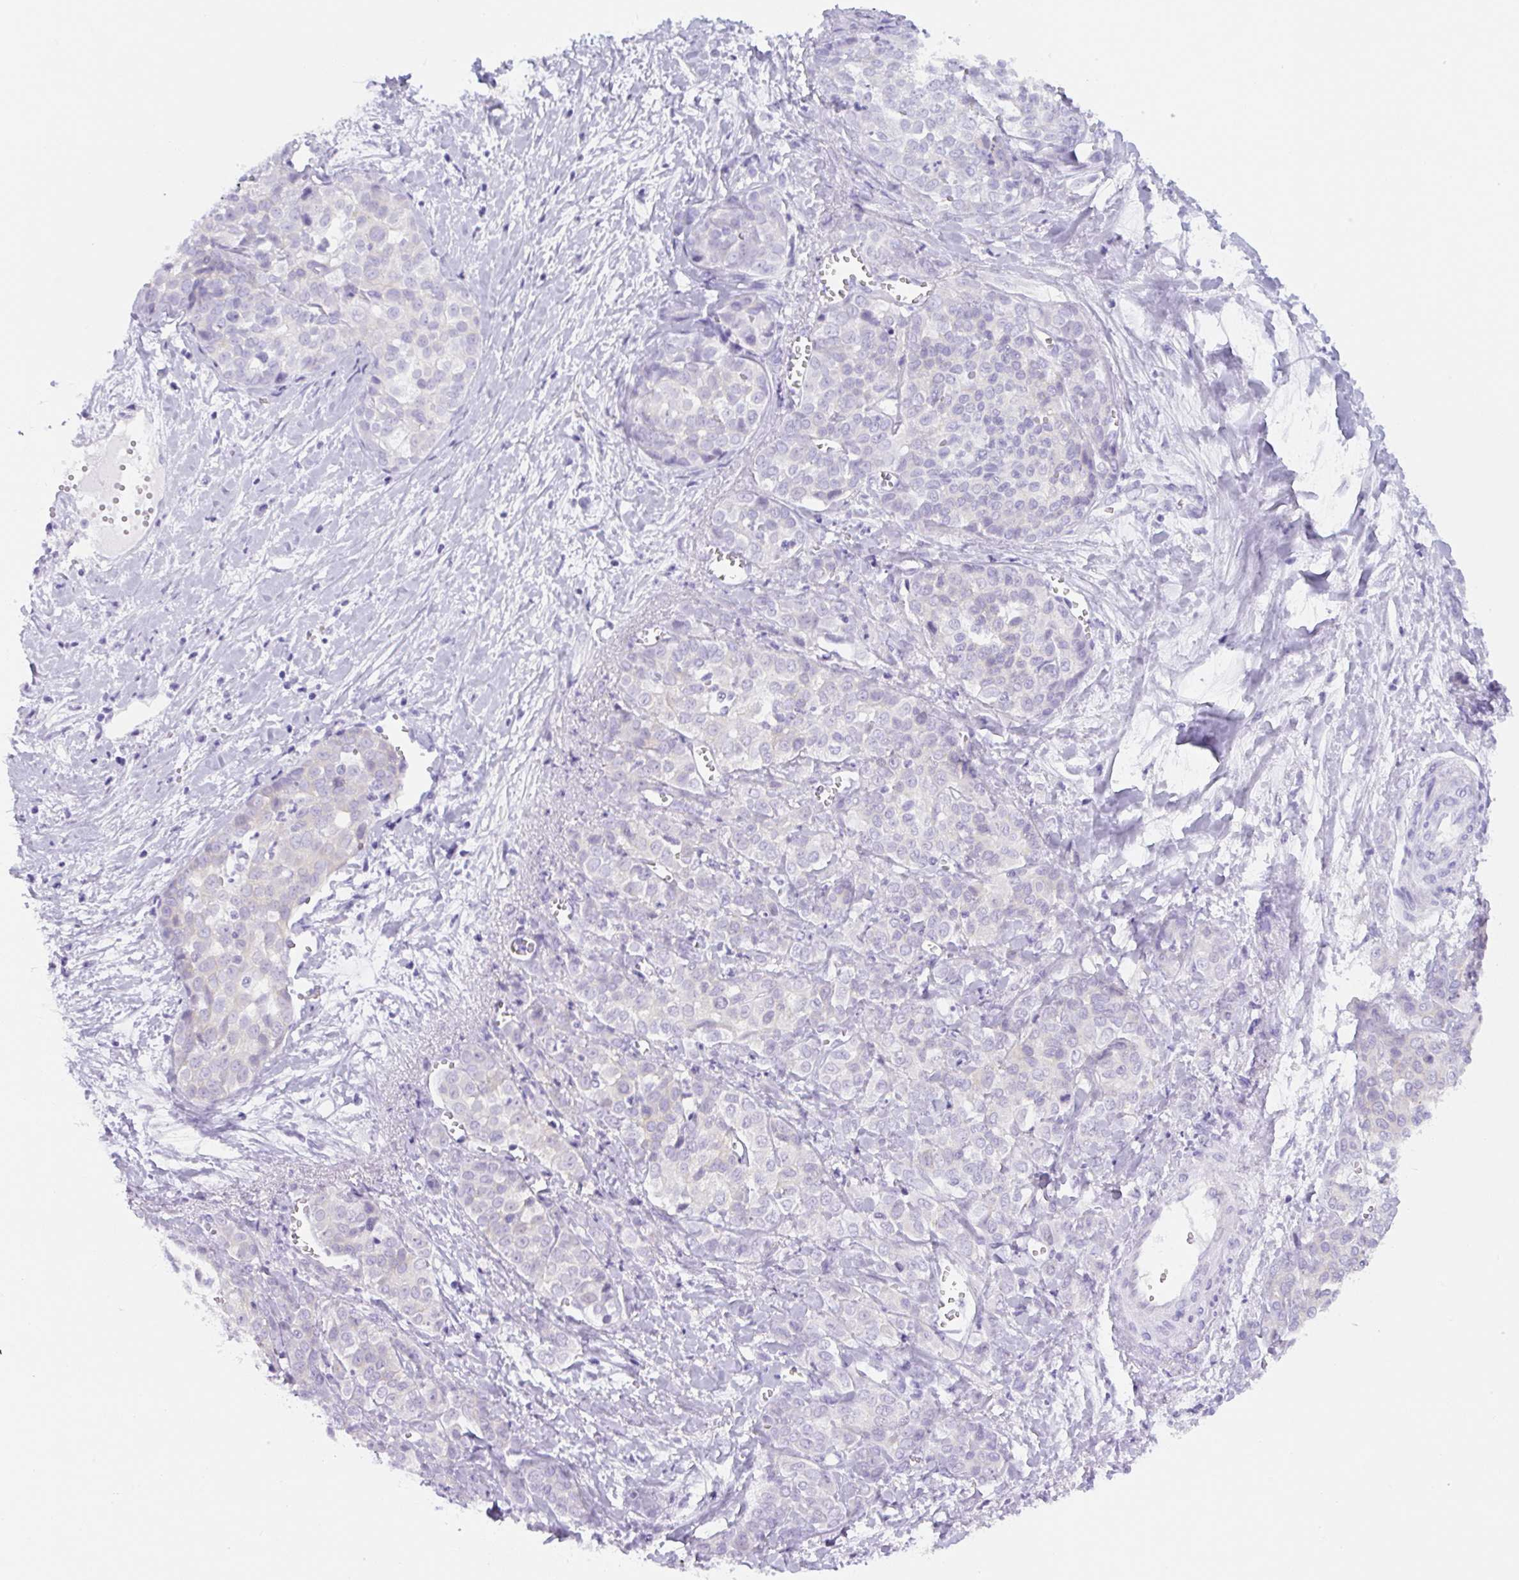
{"staining": {"intensity": "negative", "quantity": "none", "location": "none"}, "tissue": "liver cancer", "cell_type": "Tumor cells", "image_type": "cancer", "snomed": [{"axis": "morphology", "description": "Cholangiocarcinoma"}, {"axis": "topography", "description": "Liver"}], "caption": "The histopathology image reveals no significant expression in tumor cells of liver cancer (cholangiocarcinoma).", "gene": "ADAMTS19", "patient": {"sex": "female", "age": 77}}